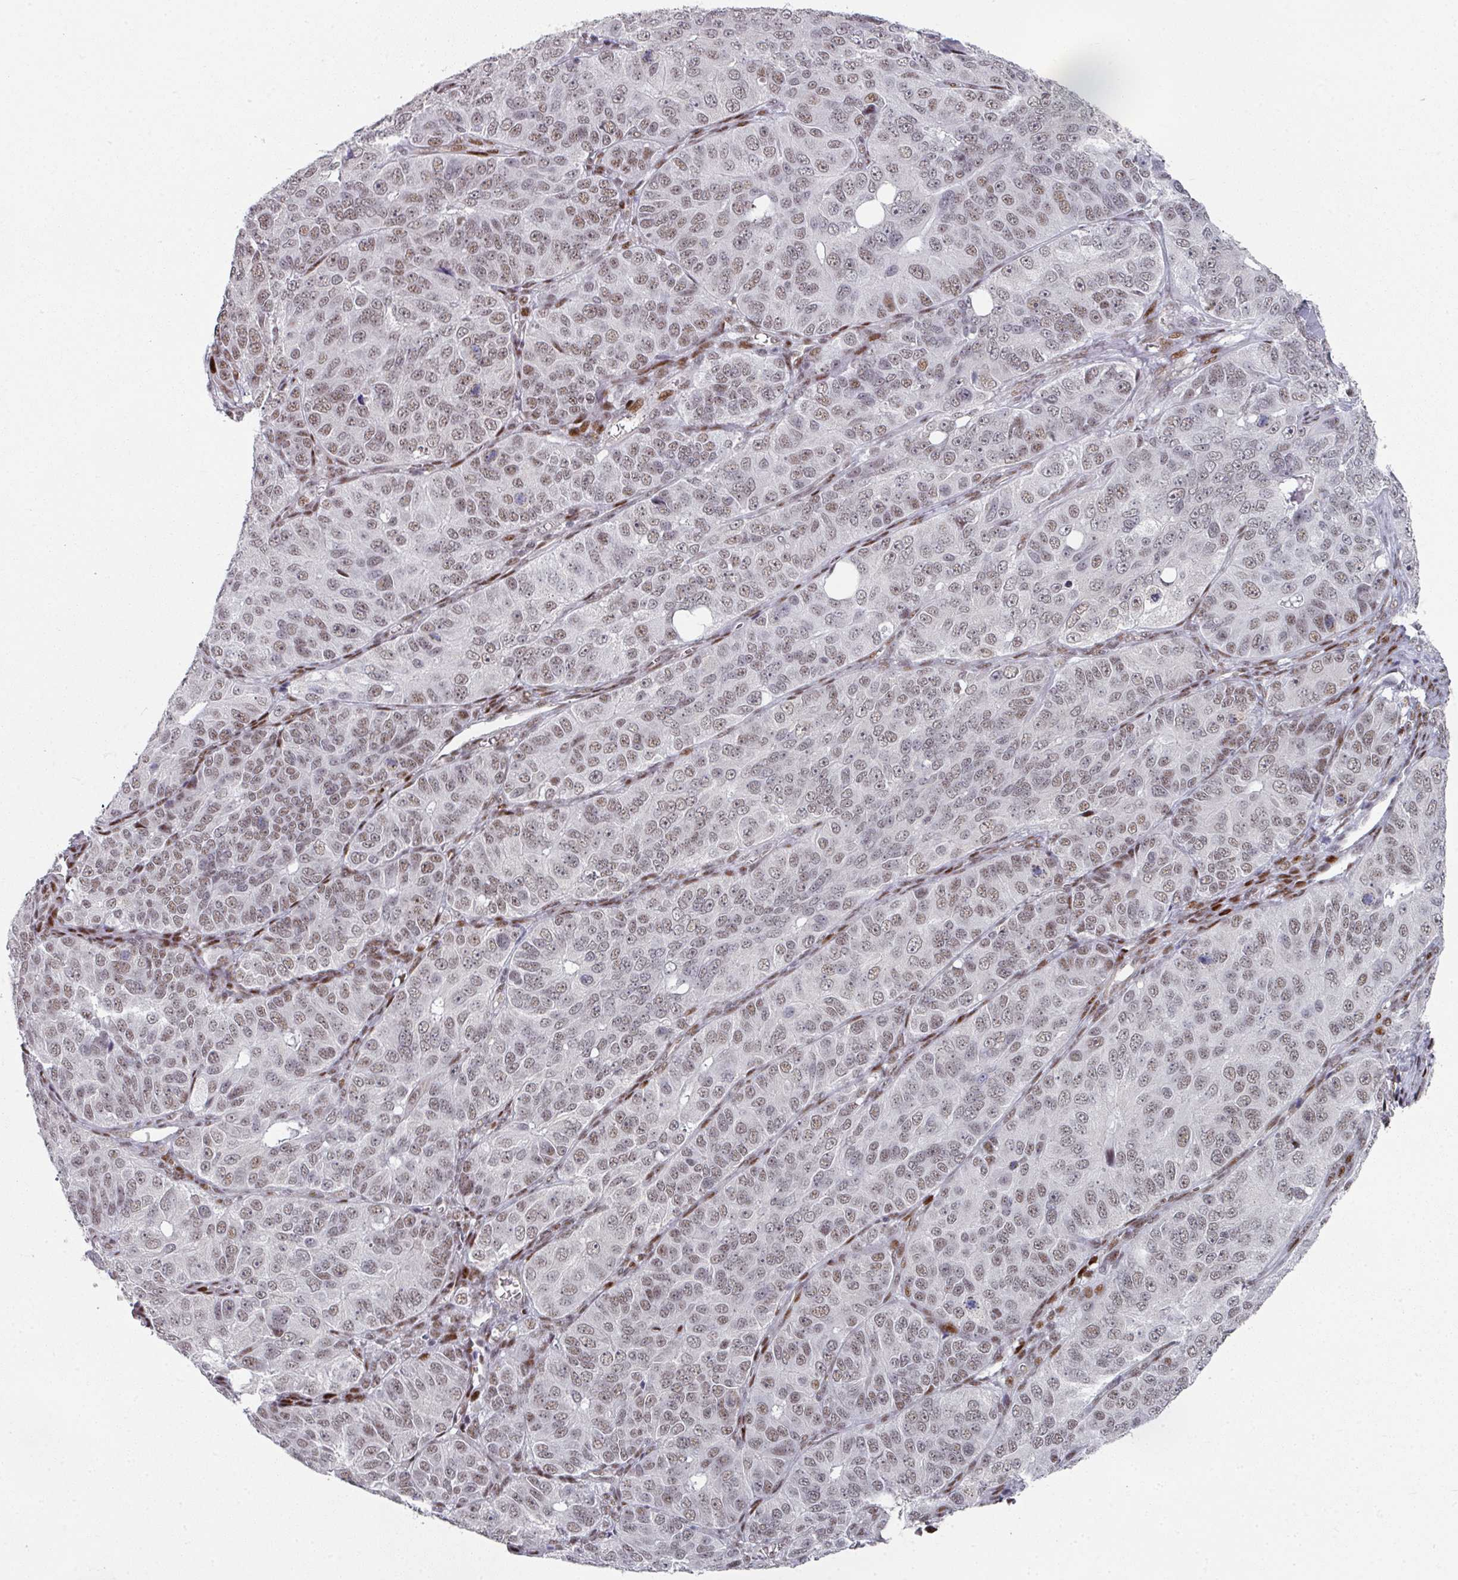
{"staining": {"intensity": "moderate", "quantity": ">75%", "location": "nuclear"}, "tissue": "ovarian cancer", "cell_type": "Tumor cells", "image_type": "cancer", "snomed": [{"axis": "morphology", "description": "Carcinoma, endometroid"}, {"axis": "topography", "description": "Ovary"}], "caption": "The image shows staining of ovarian cancer, revealing moderate nuclear protein positivity (brown color) within tumor cells. The protein is stained brown, and the nuclei are stained in blue (DAB IHC with brightfield microscopy, high magnification).", "gene": "SF3B5", "patient": {"sex": "female", "age": 51}}